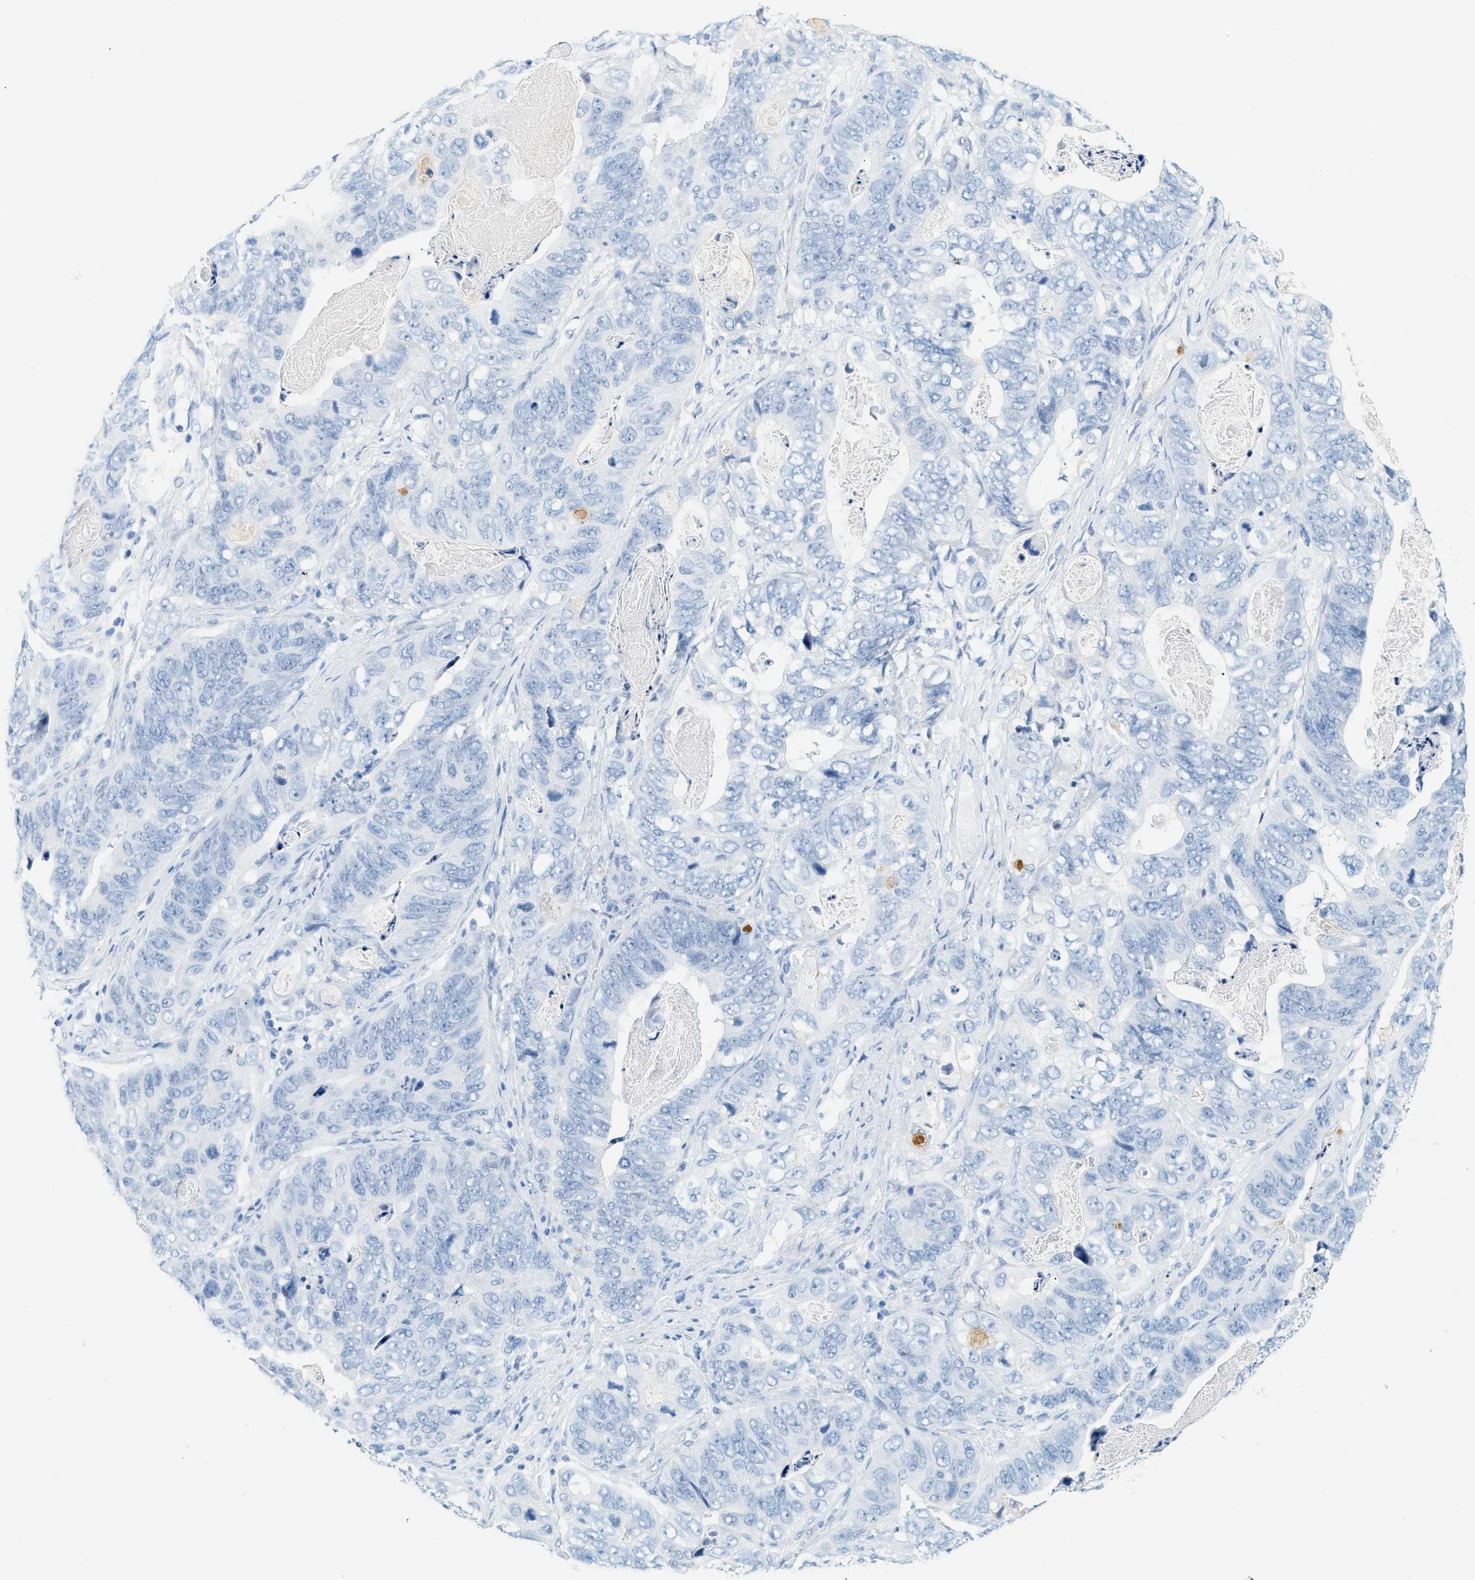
{"staining": {"intensity": "negative", "quantity": "none", "location": "none"}, "tissue": "stomach cancer", "cell_type": "Tumor cells", "image_type": "cancer", "snomed": [{"axis": "morphology", "description": "Adenocarcinoma, NOS"}, {"axis": "topography", "description": "Stomach"}], "caption": "There is no significant positivity in tumor cells of adenocarcinoma (stomach).", "gene": "LCN2", "patient": {"sex": "female", "age": 89}}